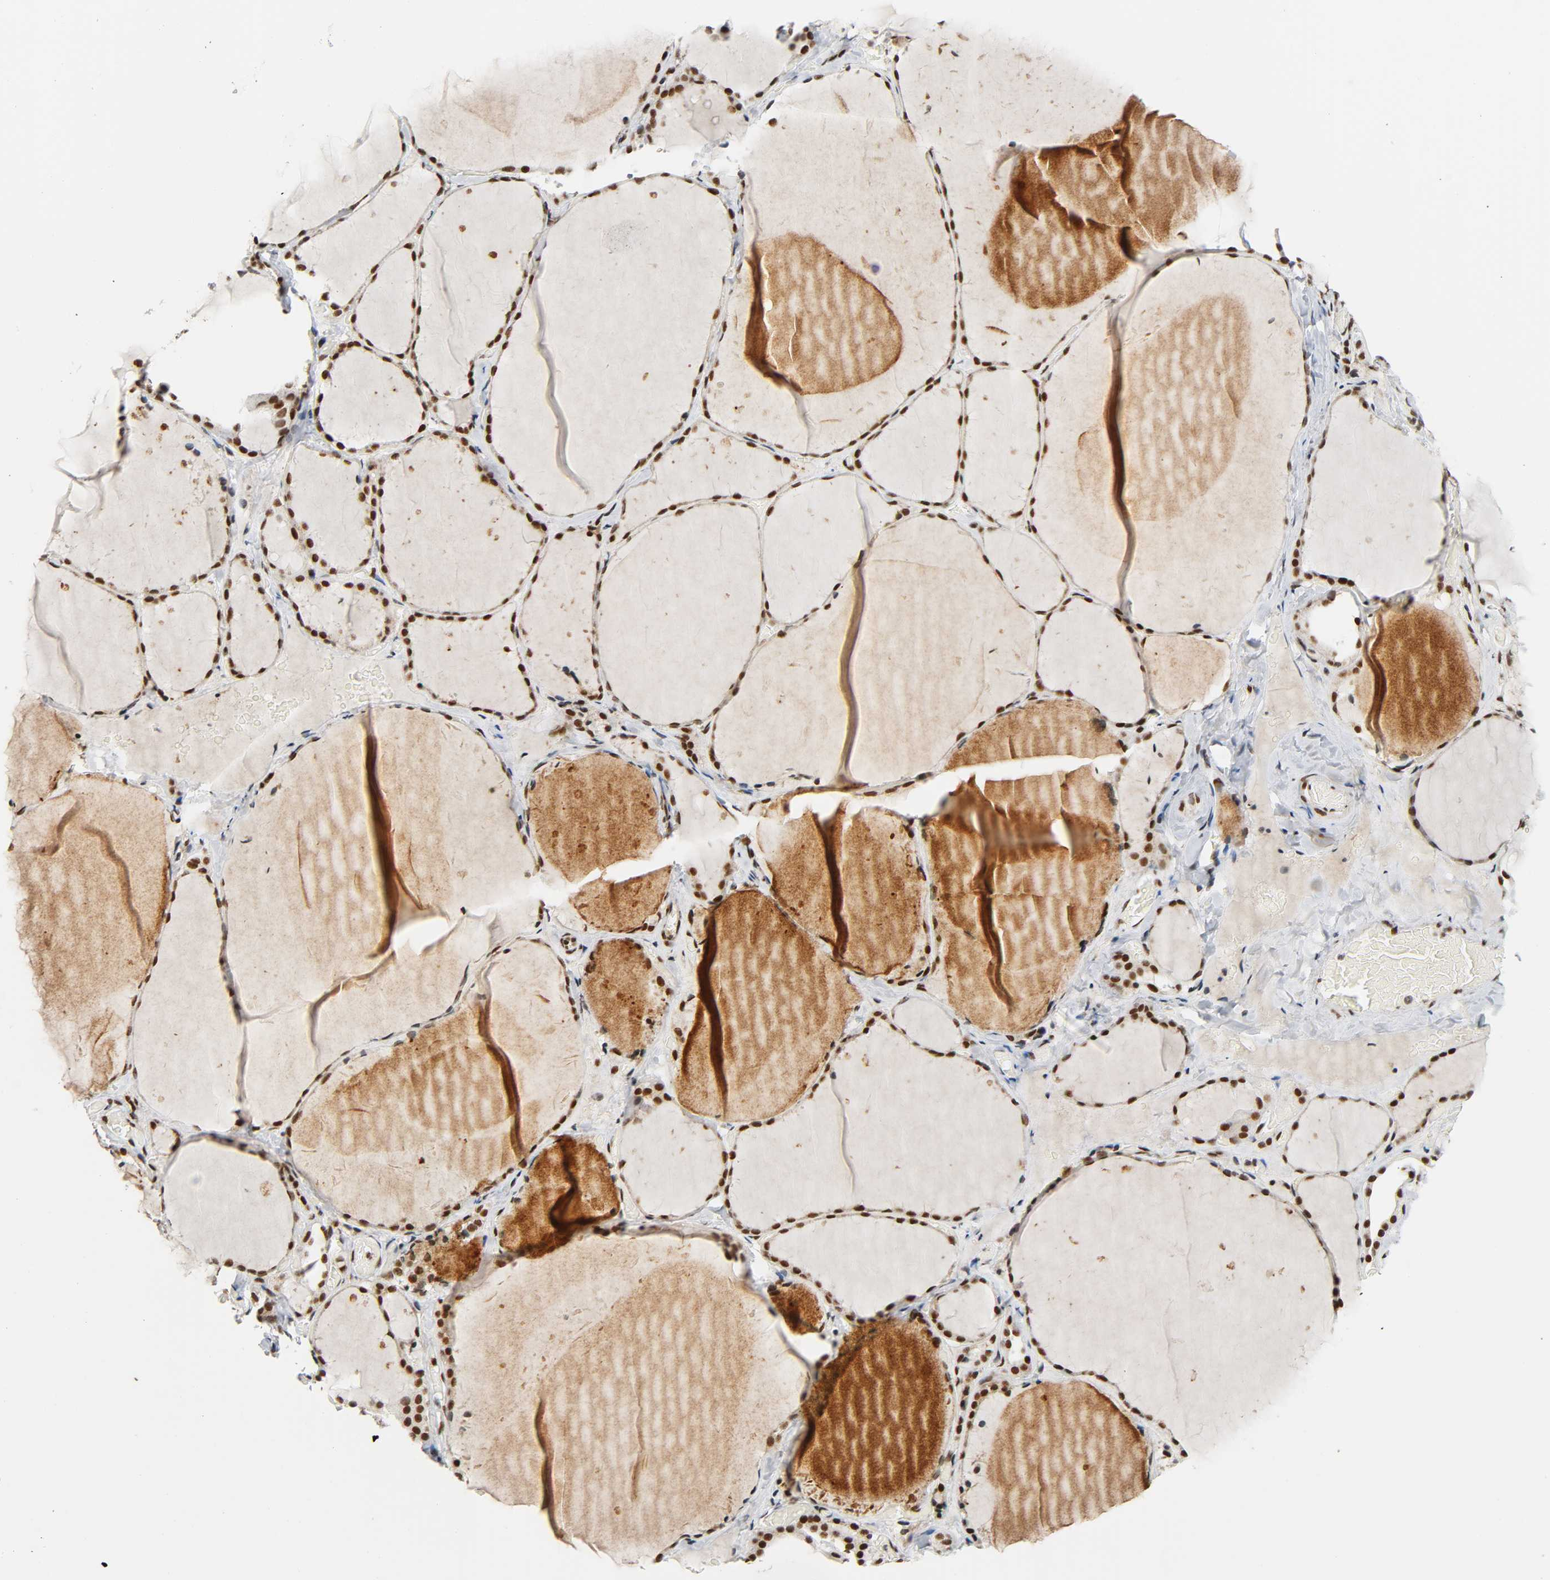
{"staining": {"intensity": "strong", "quantity": ">75%", "location": "nuclear"}, "tissue": "thyroid gland", "cell_type": "Glandular cells", "image_type": "normal", "snomed": [{"axis": "morphology", "description": "Normal tissue, NOS"}, {"axis": "topography", "description": "Thyroid gland"}], "caption": "An image of human thyroid gland stained for a protein displays strong nuclear brown staining in glandular cells. (Stains: DAB in brown, nuclei in blue, Microscopy: brightfield microscopy at high magnification).", "gene": "CDK9", "patient": {"sex": "female", "age": 22}}